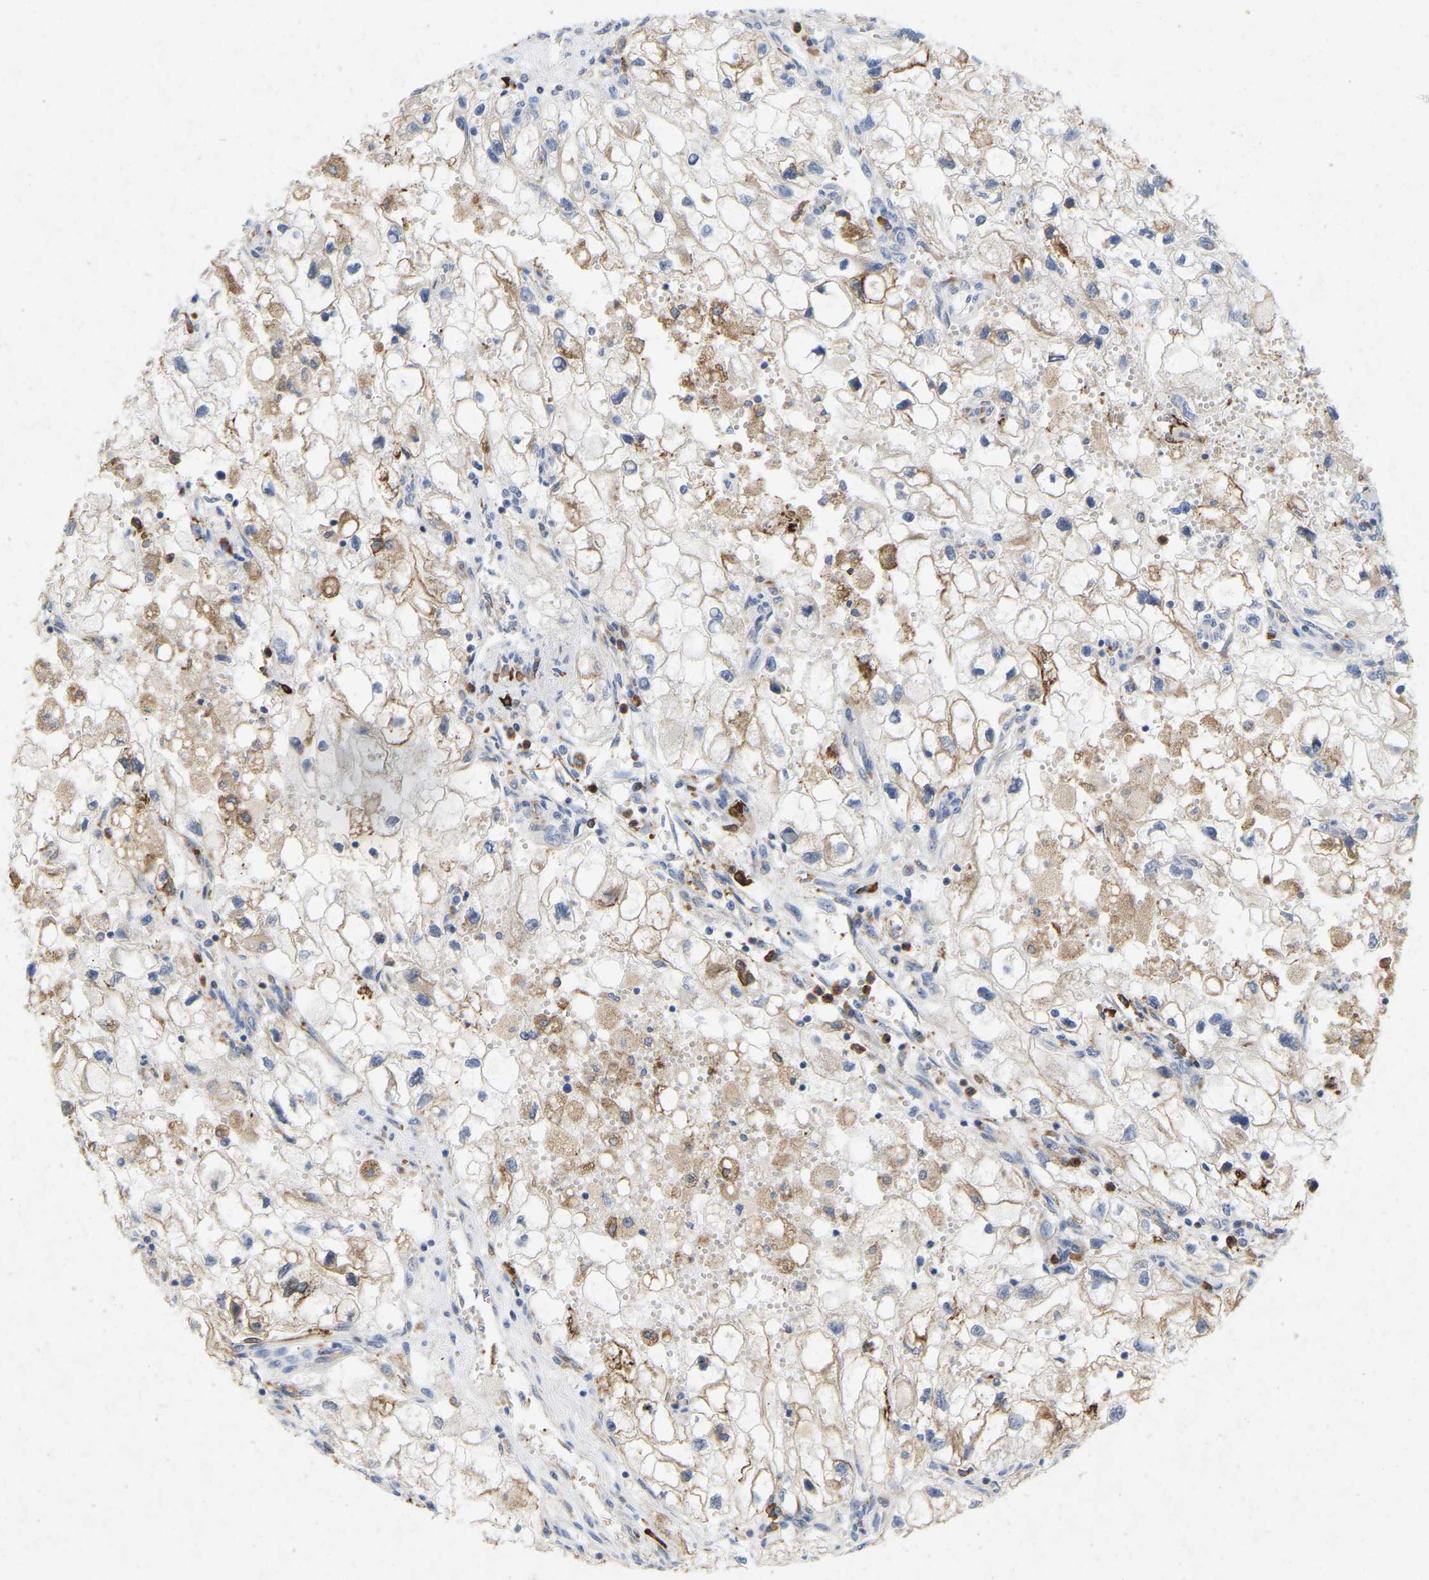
{"staining": {"intensity": "moderate", "quantity": ">75%", "location": "cytoplasmic/membranous"}, "tissue": "renal cancer", "cell_type": "Tumor cells", "image_type": "cancer", "snomed": [{"axis": "morphology", "description": "Adenocarcinoma, NOS"}, {"axis": "topography", "description": "Kidney"}], "caption": "Protein staining of renal cancer (adenocarcinoma) tissue demonstrates moderate cytoplasmic/membranous expression in about >75% of tumor cells.", "gene": "RHEB", "patient": {"sex": "female", "age": 70}}